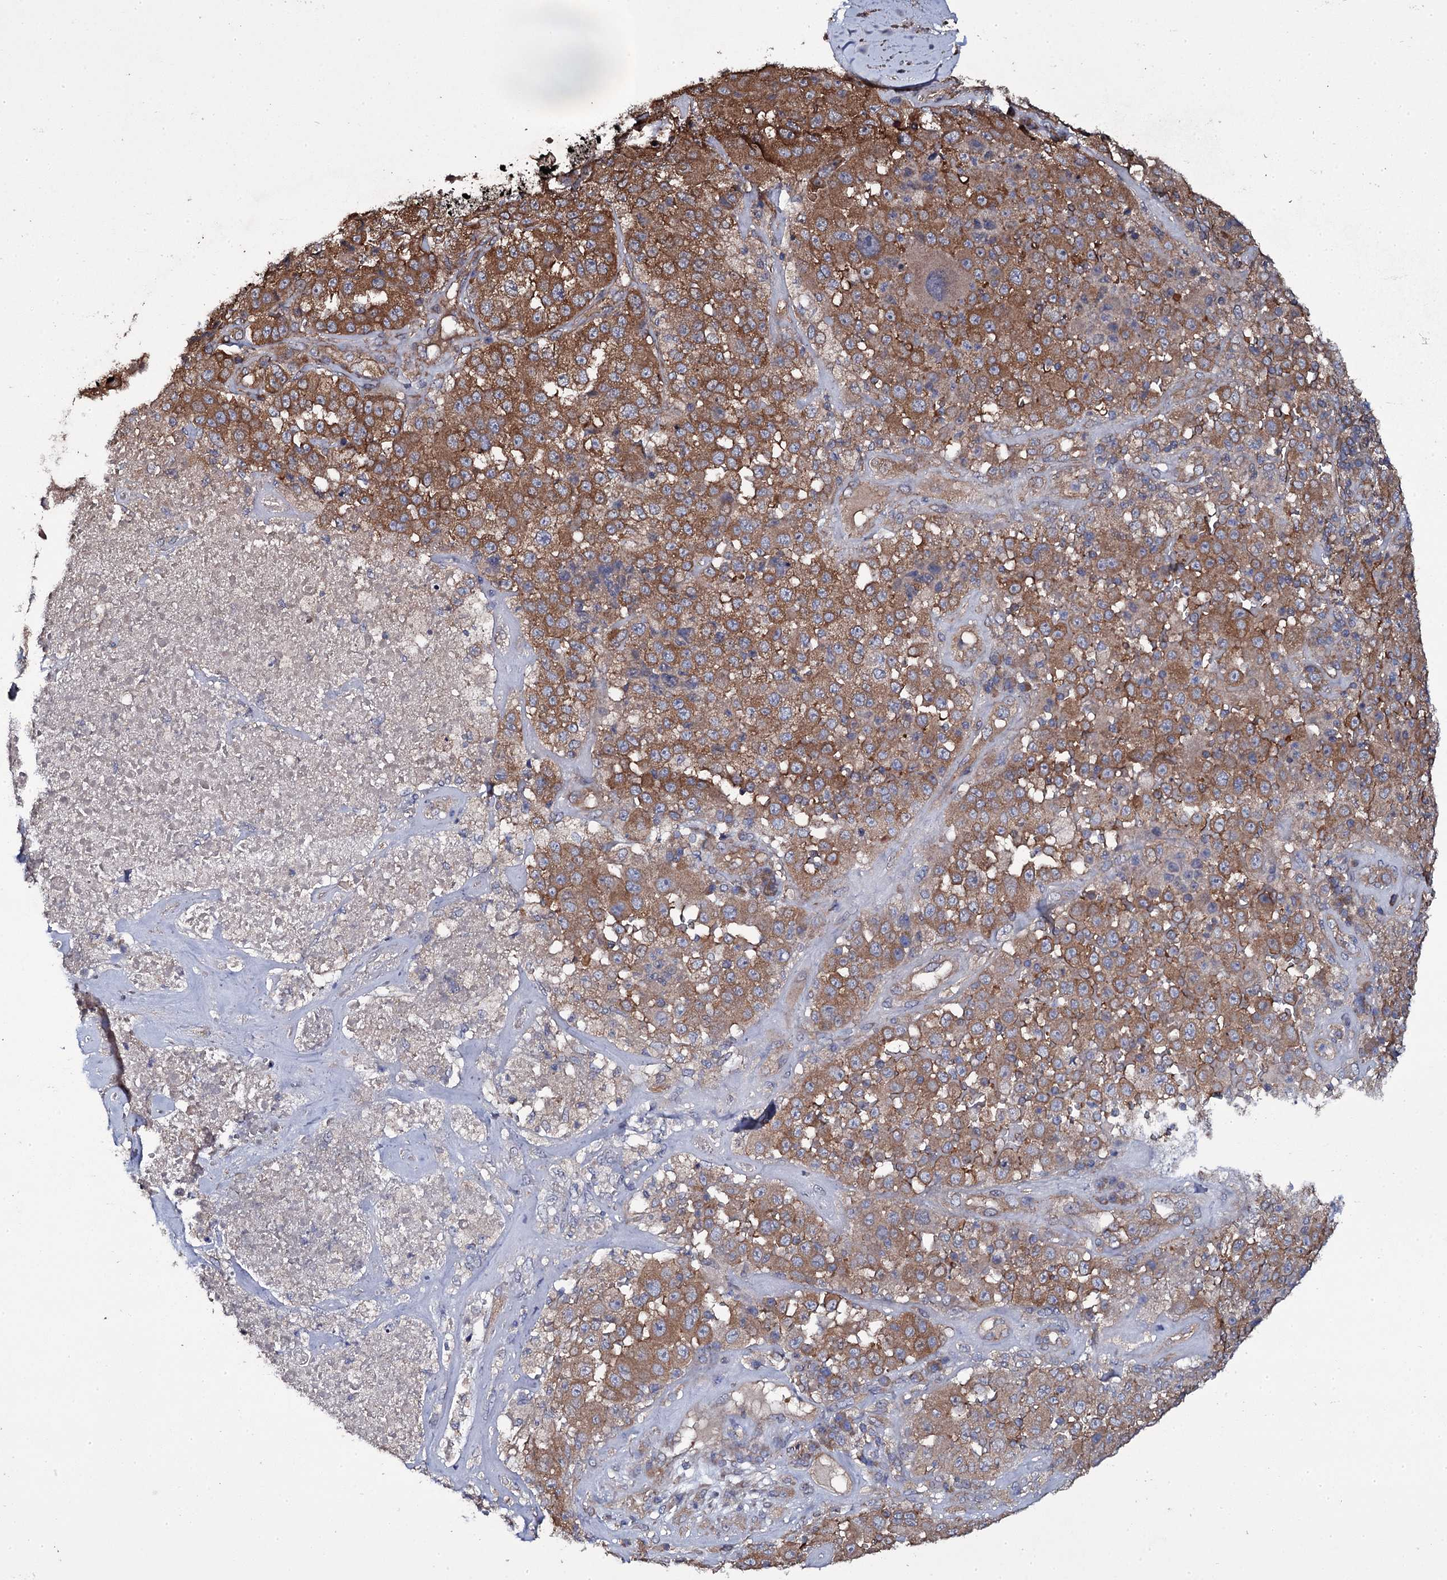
{"staining": {"intensity": "moderate", "quantity": ">75%", "location": "cytoplasmic/membranous"}, "tissue": "melanoma", "cell_type": "Tumor cells", "image_type": "cancer", "snomed": [{"axis": "morphology", "description": "Malignant melanoma, Metastatic site"}, {"axis": "topography", "description": "Lymph node"}], "caption": "Brown immunohistochemical staining in melanoma demonstrates moderate cytoplasmic/membranous positivity in about >75% of tumor cells.", "gene": "TTC23", "patient": {"sex": "male", "age": 62}}